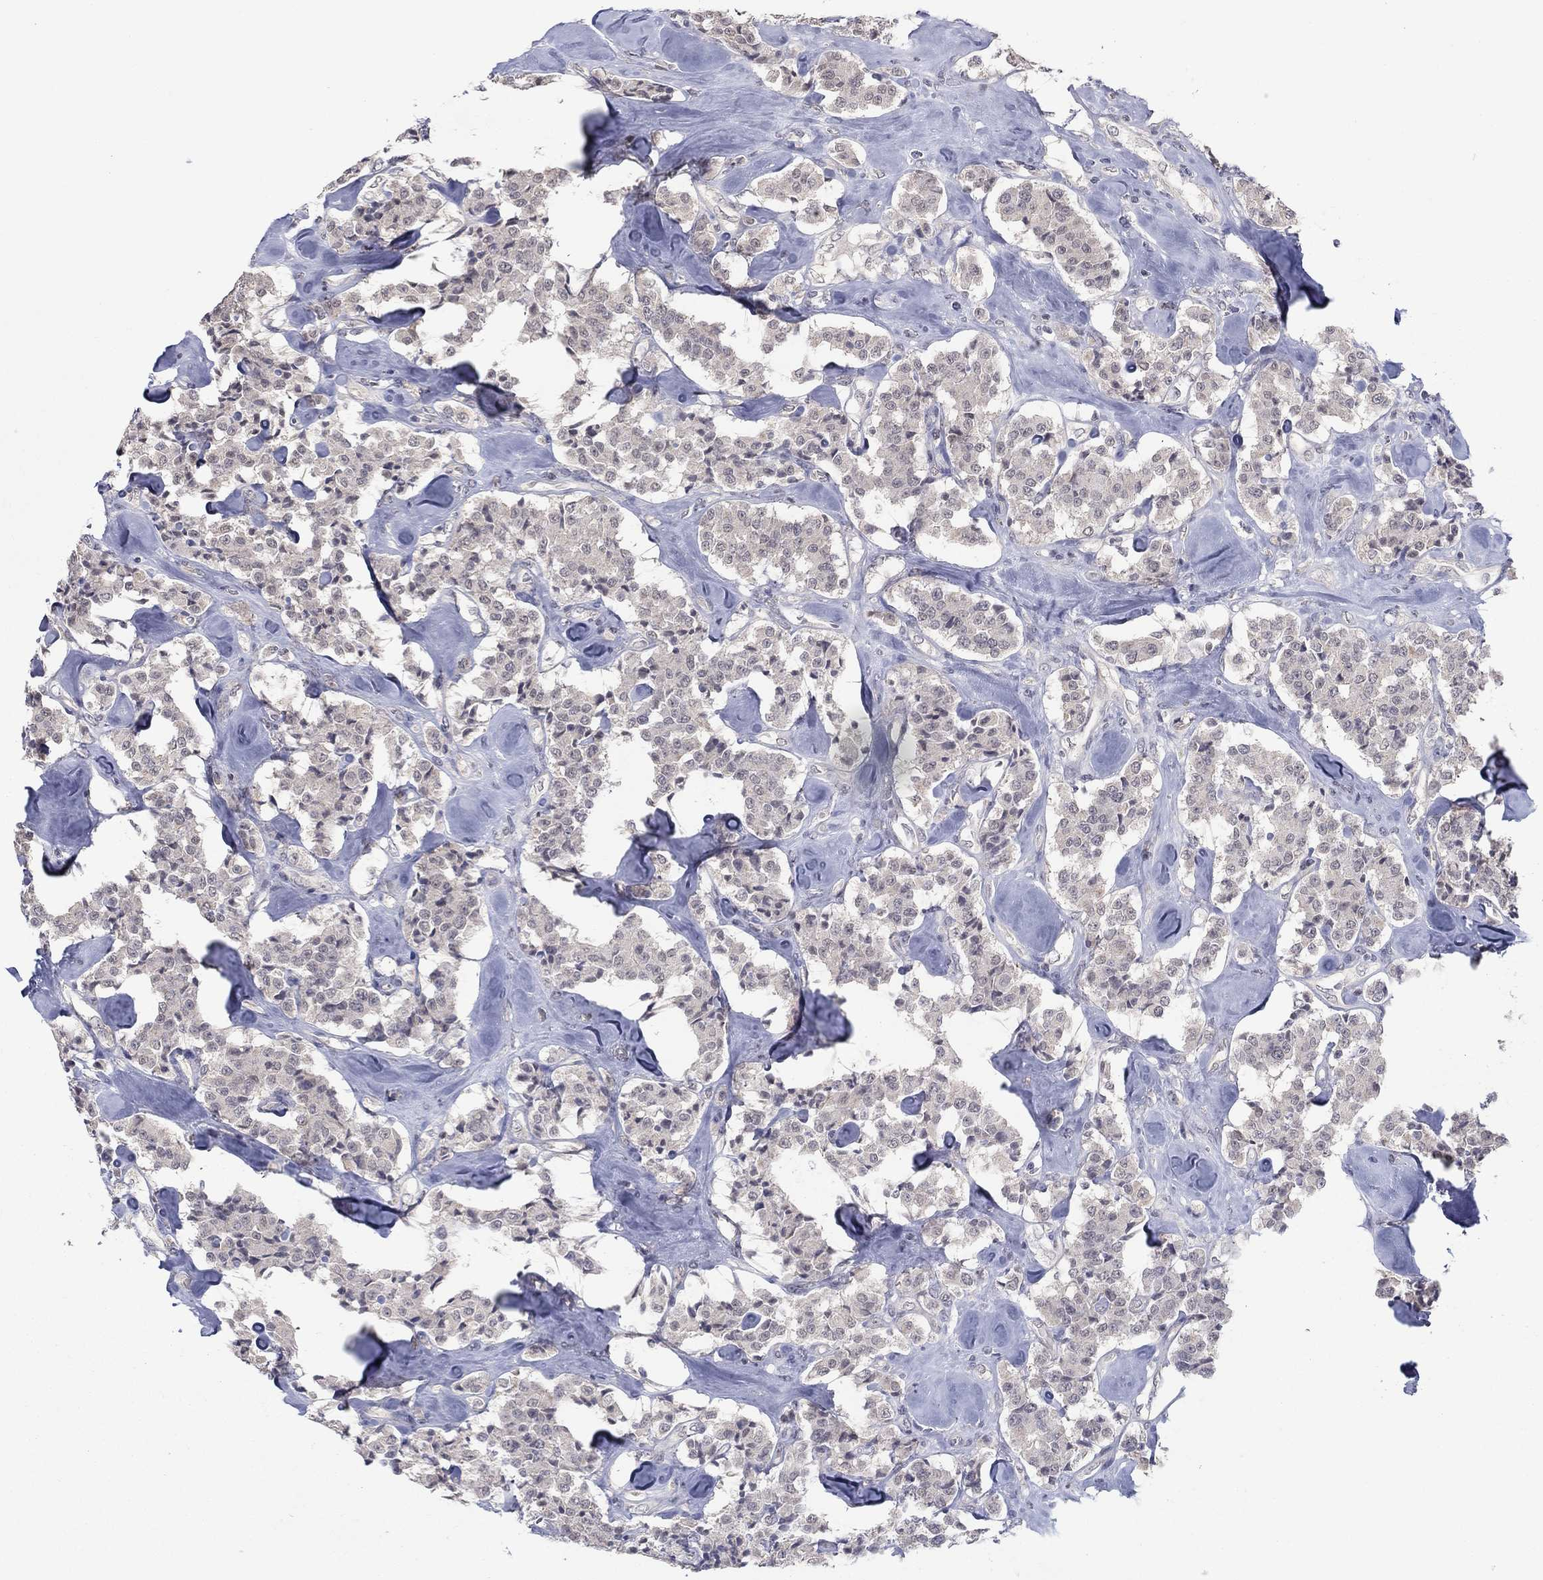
{"staining": {"intensity": "negative", "quantity": "none", "location": "none"}, "tissue": "carcinoid", "cell_type": "Tumor cells", "image_type": "cancer", "snomed": [{"axis": "morphology", "description": "Carcinoid, malignant, NOS"}, {"axis": "topography", "description": "Pancreas"}], "caption": "An IHC image of carcinoid is shown. There is no staining in tumor cells of carcinoid. The staining was performed using DAB to visualize the protein expression in brown, while the nuclei were stained in blue with hematoxylin (Magnification: 20x).", "gene": "SLC22A2", "patient": {"sex": "male", "age": 41}}